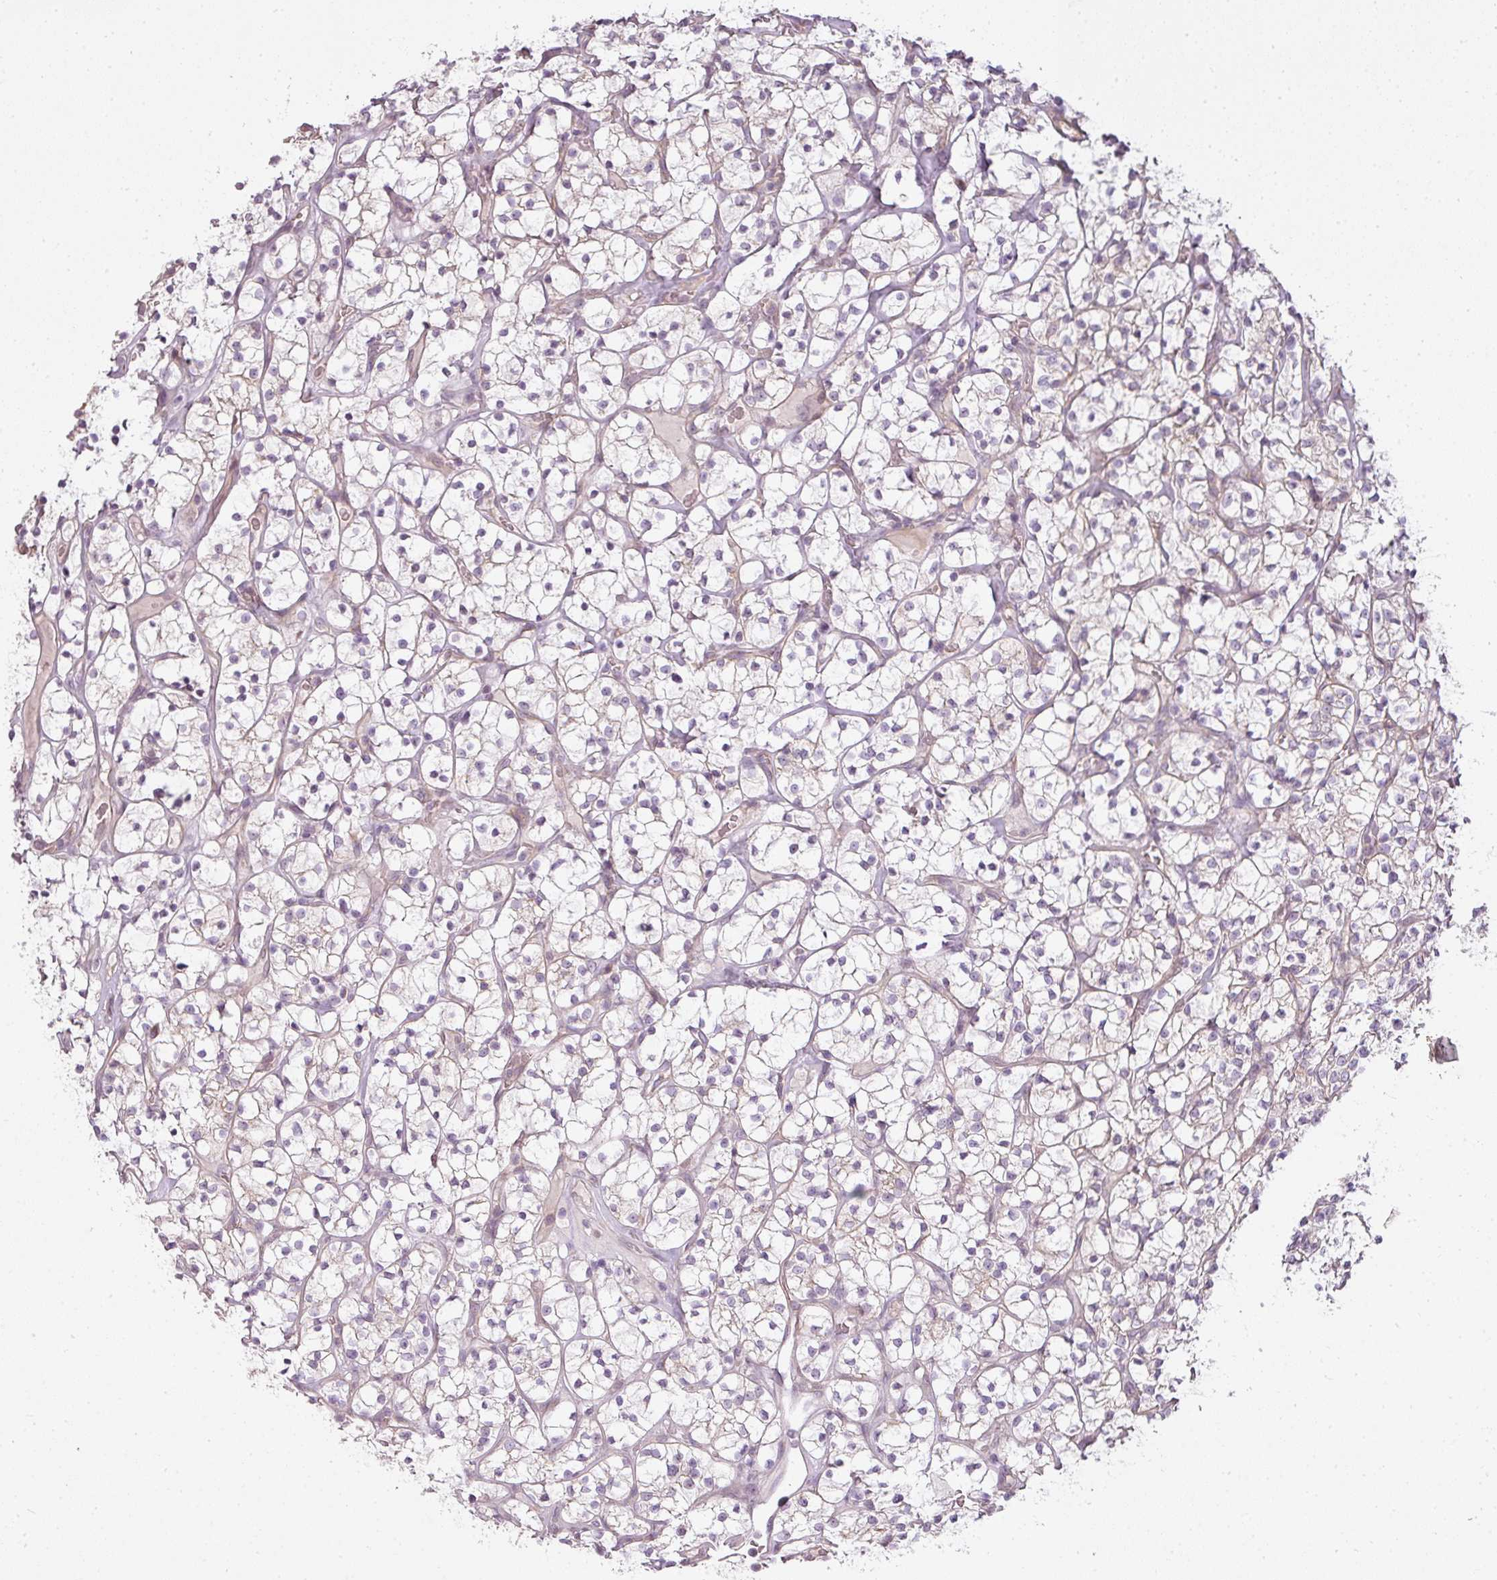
{"staining": {"intensity": "negative", "quantity": "none", "location": "none"}, "tissue": "renal cancer", "cell_type": "Tumor cells", "image_type": "cancer", "snomed": [{"axis": "morphology", "description": "Adenocarcinoma, NOS"}, {"axis": "topography", "description": "Kidney"}], "caption": "Tumor cells show no significant protein expression in renal cancer (adenocarcinoma).", "gene": "LY75", "patient": {"sex": "female", "age": 64}}